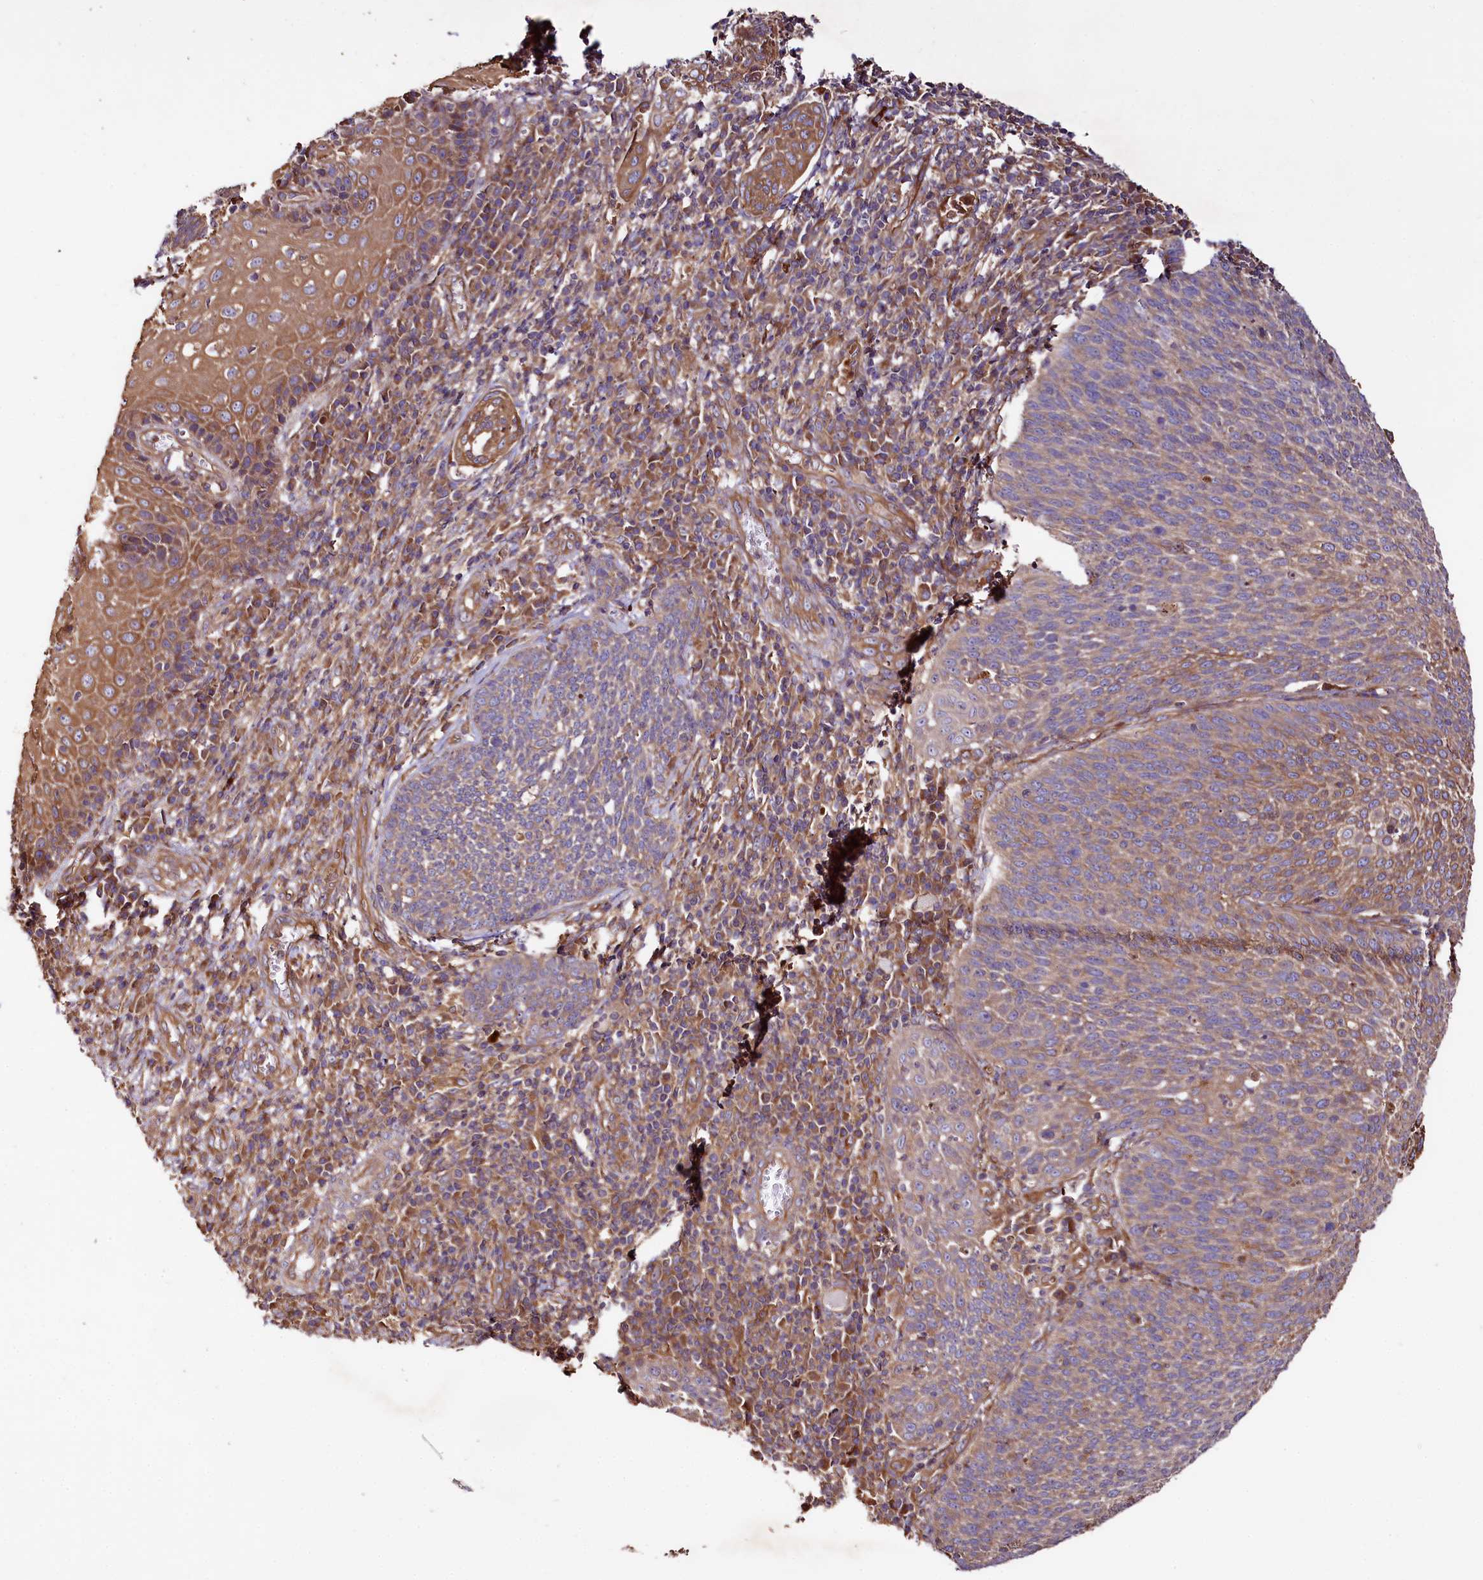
{"staining": {"intensity": "moderate", "quantity": "25%-75%", "location": "cytoplasmic/membranous"}, "tissue": "cervical cancer", "cell_type": "Tumor cells", "image_type": "cancer", "snomed": [{"axis": "morphology", "description": "Squamous cell carcinoma, NOS"}, {"axis": "topography", "description": "Cervix"}], "caption": "Protein expression by immunohistochemistry (IHC) displays moderate cytoplasmic/membranous expression in approximately 25%-75% of tumor cells in squamous cell carcinoma (cervical).", "gene": "CEP295", "patient": {"sex": "female", "age": 34}}